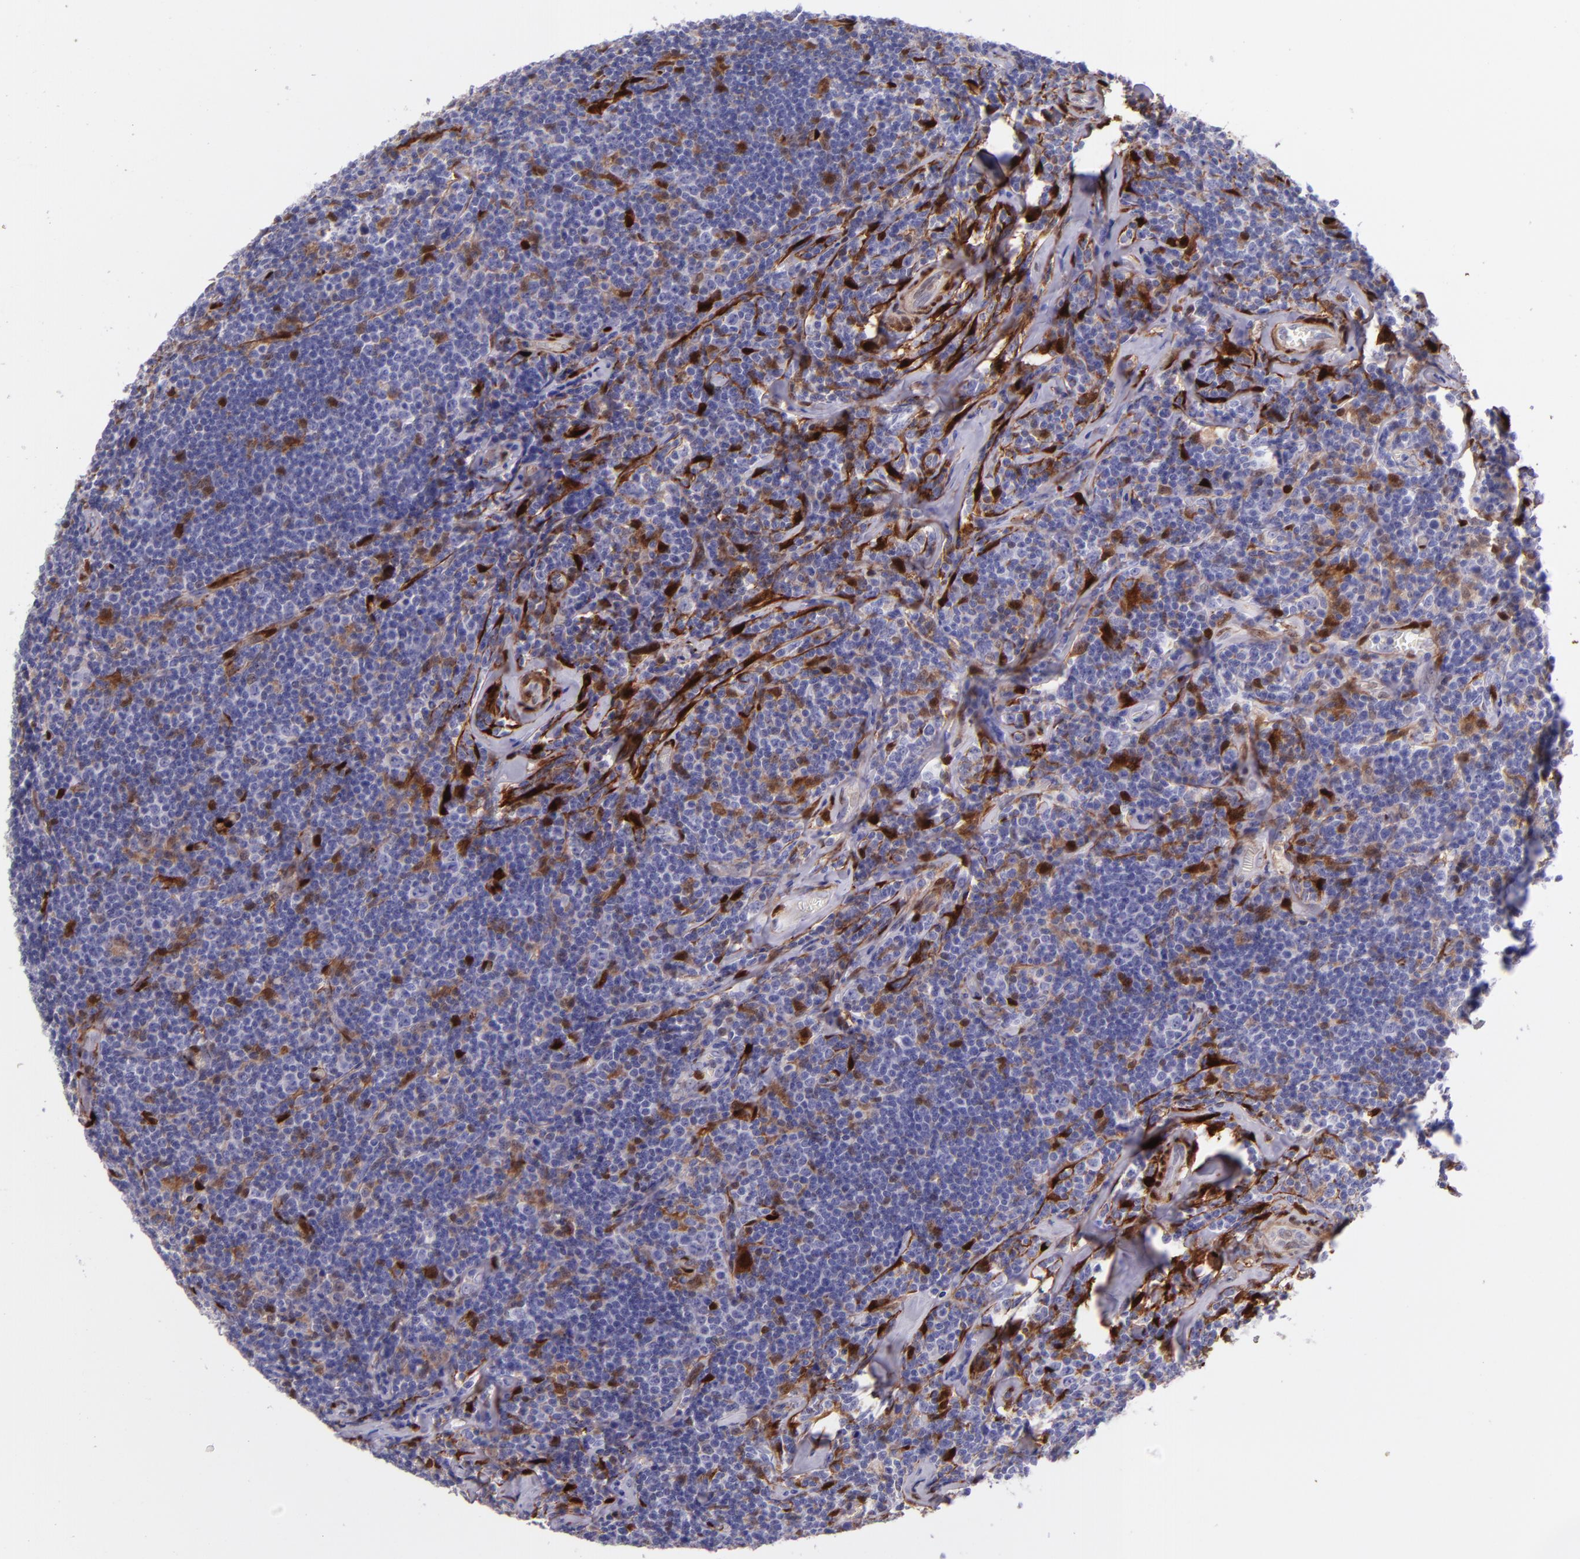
{"staining": {"intensity": "negative", "quantity": "none", "location": "none"}, "tissue": "lymphoma", "cell_type": "Tumor cells", "image_type": "cancer", "snomed": [{"axis": "morphology", "description": "Malignant lymphoma, non-Hodgkin's type, Low grade"}, {"axis": "topography", "description": "Lymph node"}], "caption": "High magnification brightfield microscopy of malignant lymphoma, non-Hodgkin's type (low-grade) stained with DAB (3,3'-diaminobenzidine) (brown) and counterstained with hematoxylin (blue): tumor cells show no significant staining.", "gene": "LGALS1", "patient": {"sex": "male", "age": 74}}